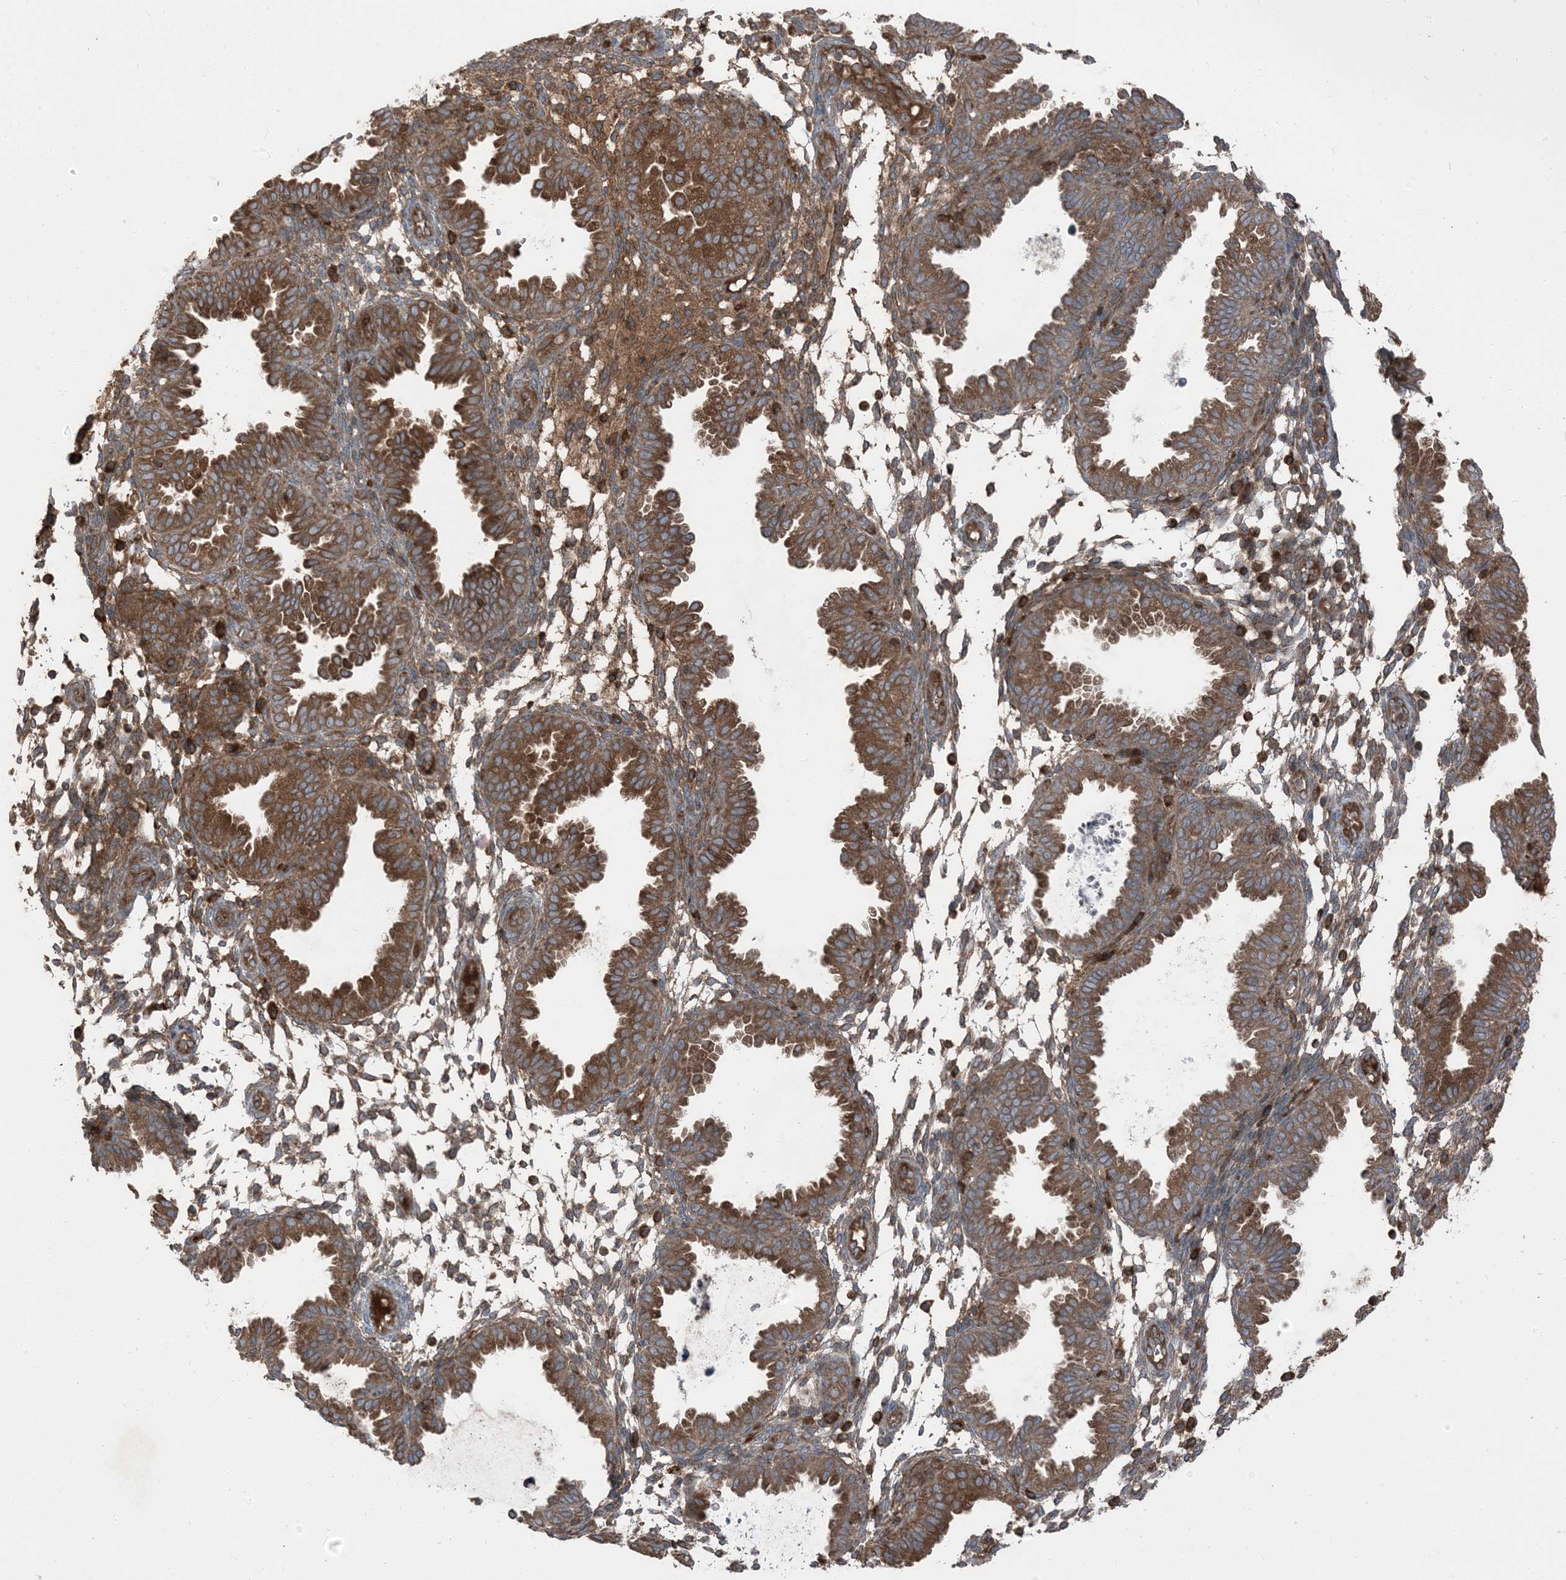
{"staining": {"intensity": "negative", "quantity": "none", "location": "none"}, "tissue": "endometrium", "cell_type": "Cells in endometrial stroma", "image_type": "normal", "snomed": [{"axis": "morphology", "description": "Normal tissue, NOS"}, {"axis": "topography", "description": "Endometrium"}], "caption": "This image is of benign endometrium stained with immunohistochemistry to label a protein in brown with the nuclei are counter-stained blue. There is no expression in cells in endometrial stroma.", "gene": "RAB3GAP1", "patient": {"sex": "female", "age": 33}}